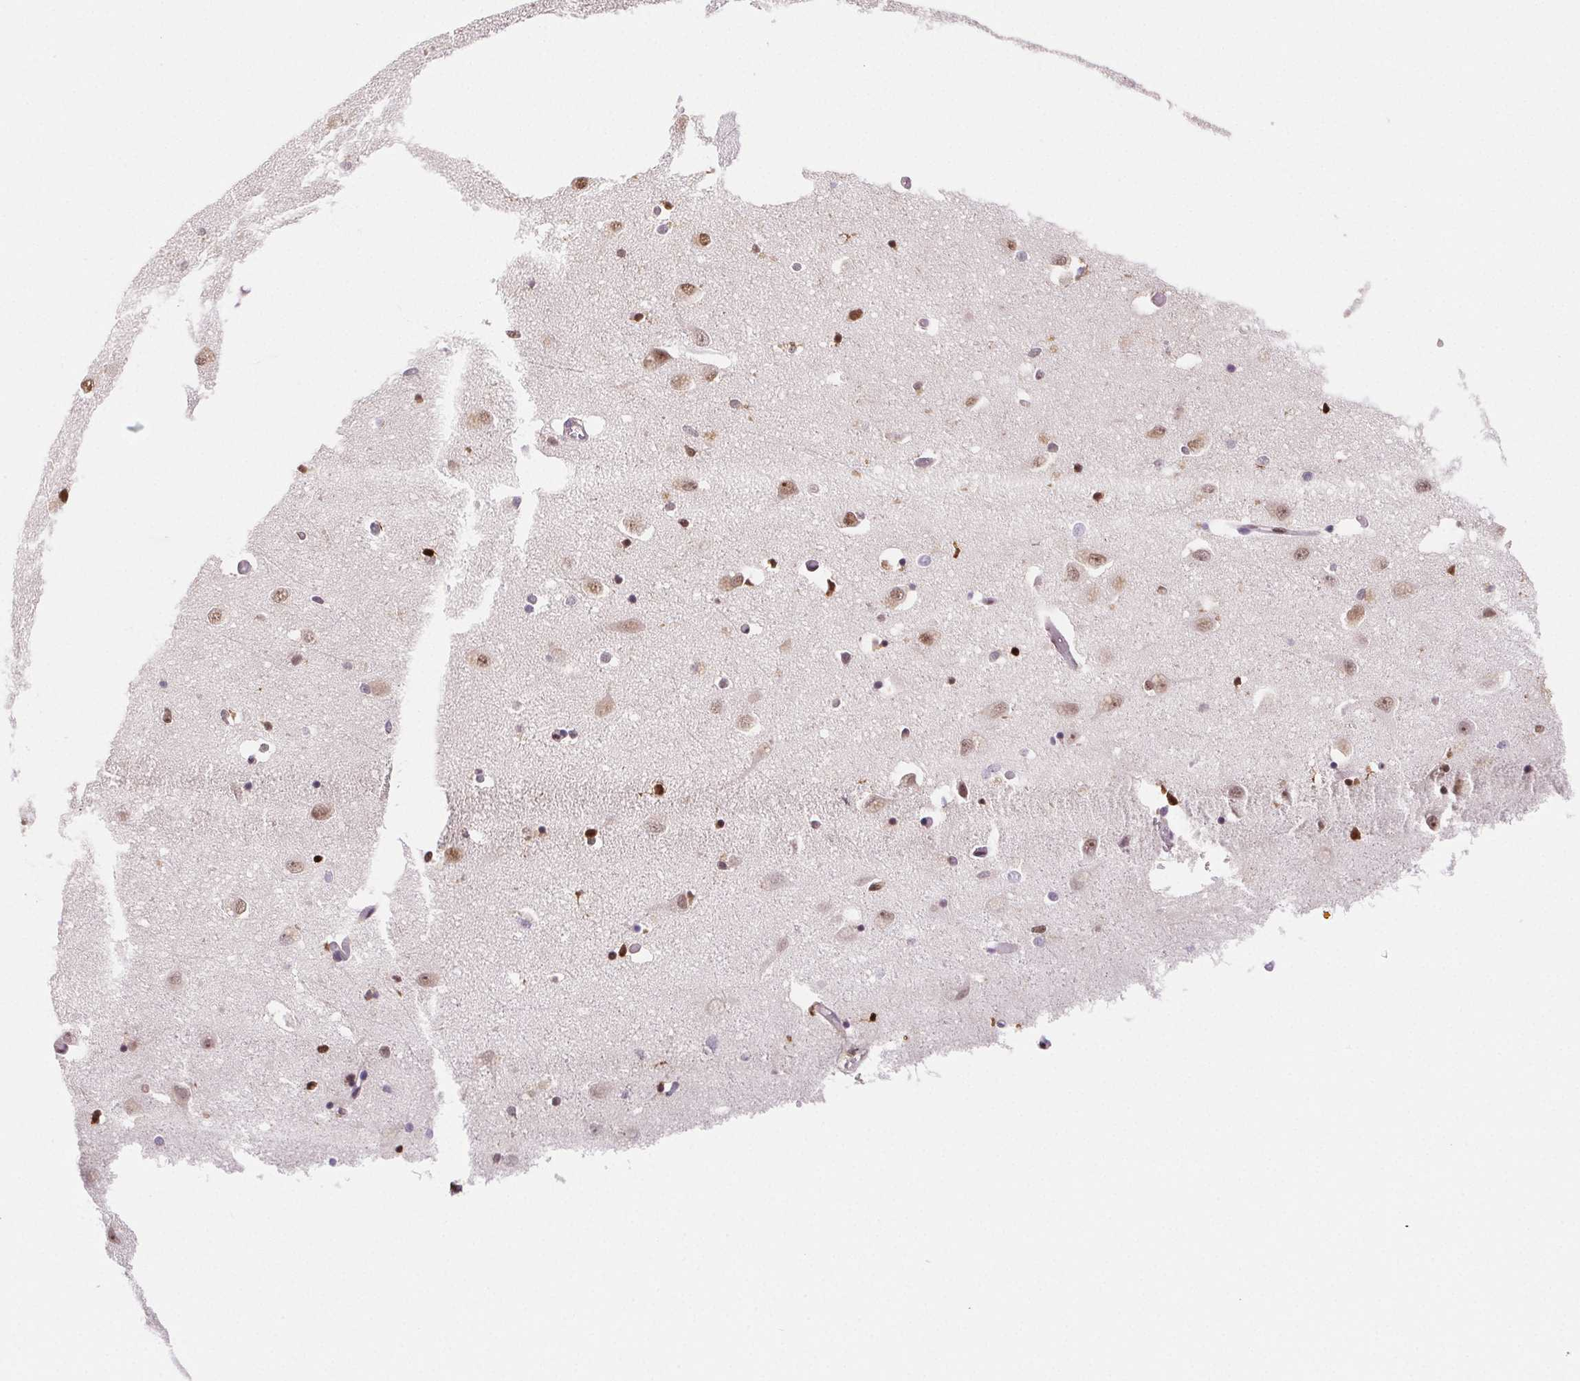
{"staining": {"intensity": "strong", "quantity": "25%-75%", "location": "nuclear"}, "tissue": "caudate", "cell_type": "Glial cells", "image_type": "normal", "snomed": [{"axis": "morphology", "description": "Normal tissue, NOS"}, {"axis": "topography", "description": "Lateral ventricle wall"}, {"axis": "topography", "description": "Hippocampus"}], "caption": "Immunohistochemistry (IHC) of unremarkable caudate displays high levels of strong nuclear staining in approximately 25%-75% of glial cells. (brown staining indicates protein expression, while blue staining denotes nuclei).", "gene": "SETSIP", "patient": {"sex": "female", "age": 63}}